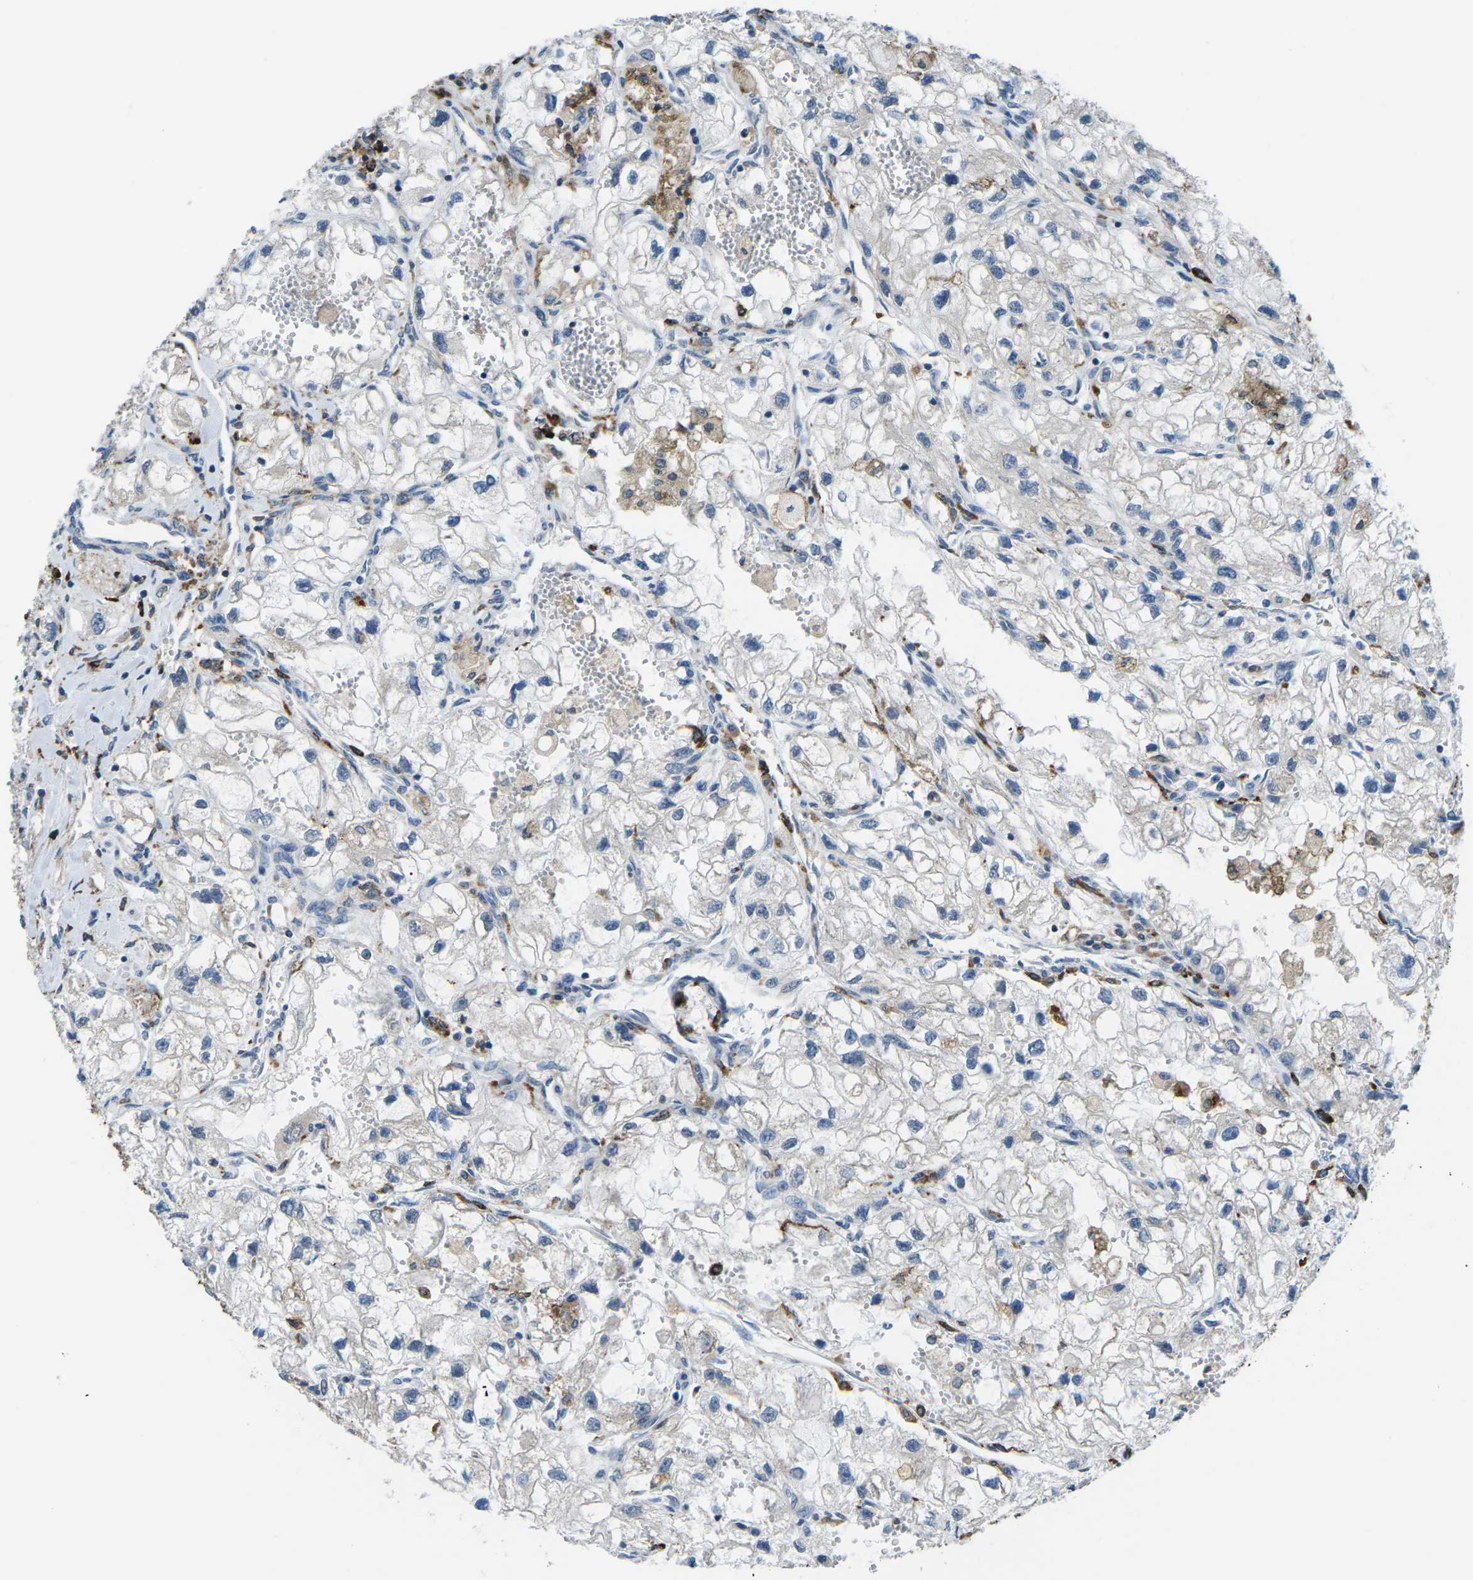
{"staining": {"intensity": "negative", "quantity": "none", "location": "none"}, "tissue": "renal cancer", "cell_type": "Tumor cells", "image_type": "cancer", "snomed": [{"axis": "morphology", "description": "Adenocarcinoma, NOS"}, {"axis": "topography", "description": "Kidney"}], "caption": "Tumor cells are negative for brown protein staining in renal cancer (adenocarcinoma). The staining is performed using DAB brown chromogen with nuclei counter-stained in using hematoxylin.", "gene": "PTPN1", "patient": {"sex": "female", "age": 70}}